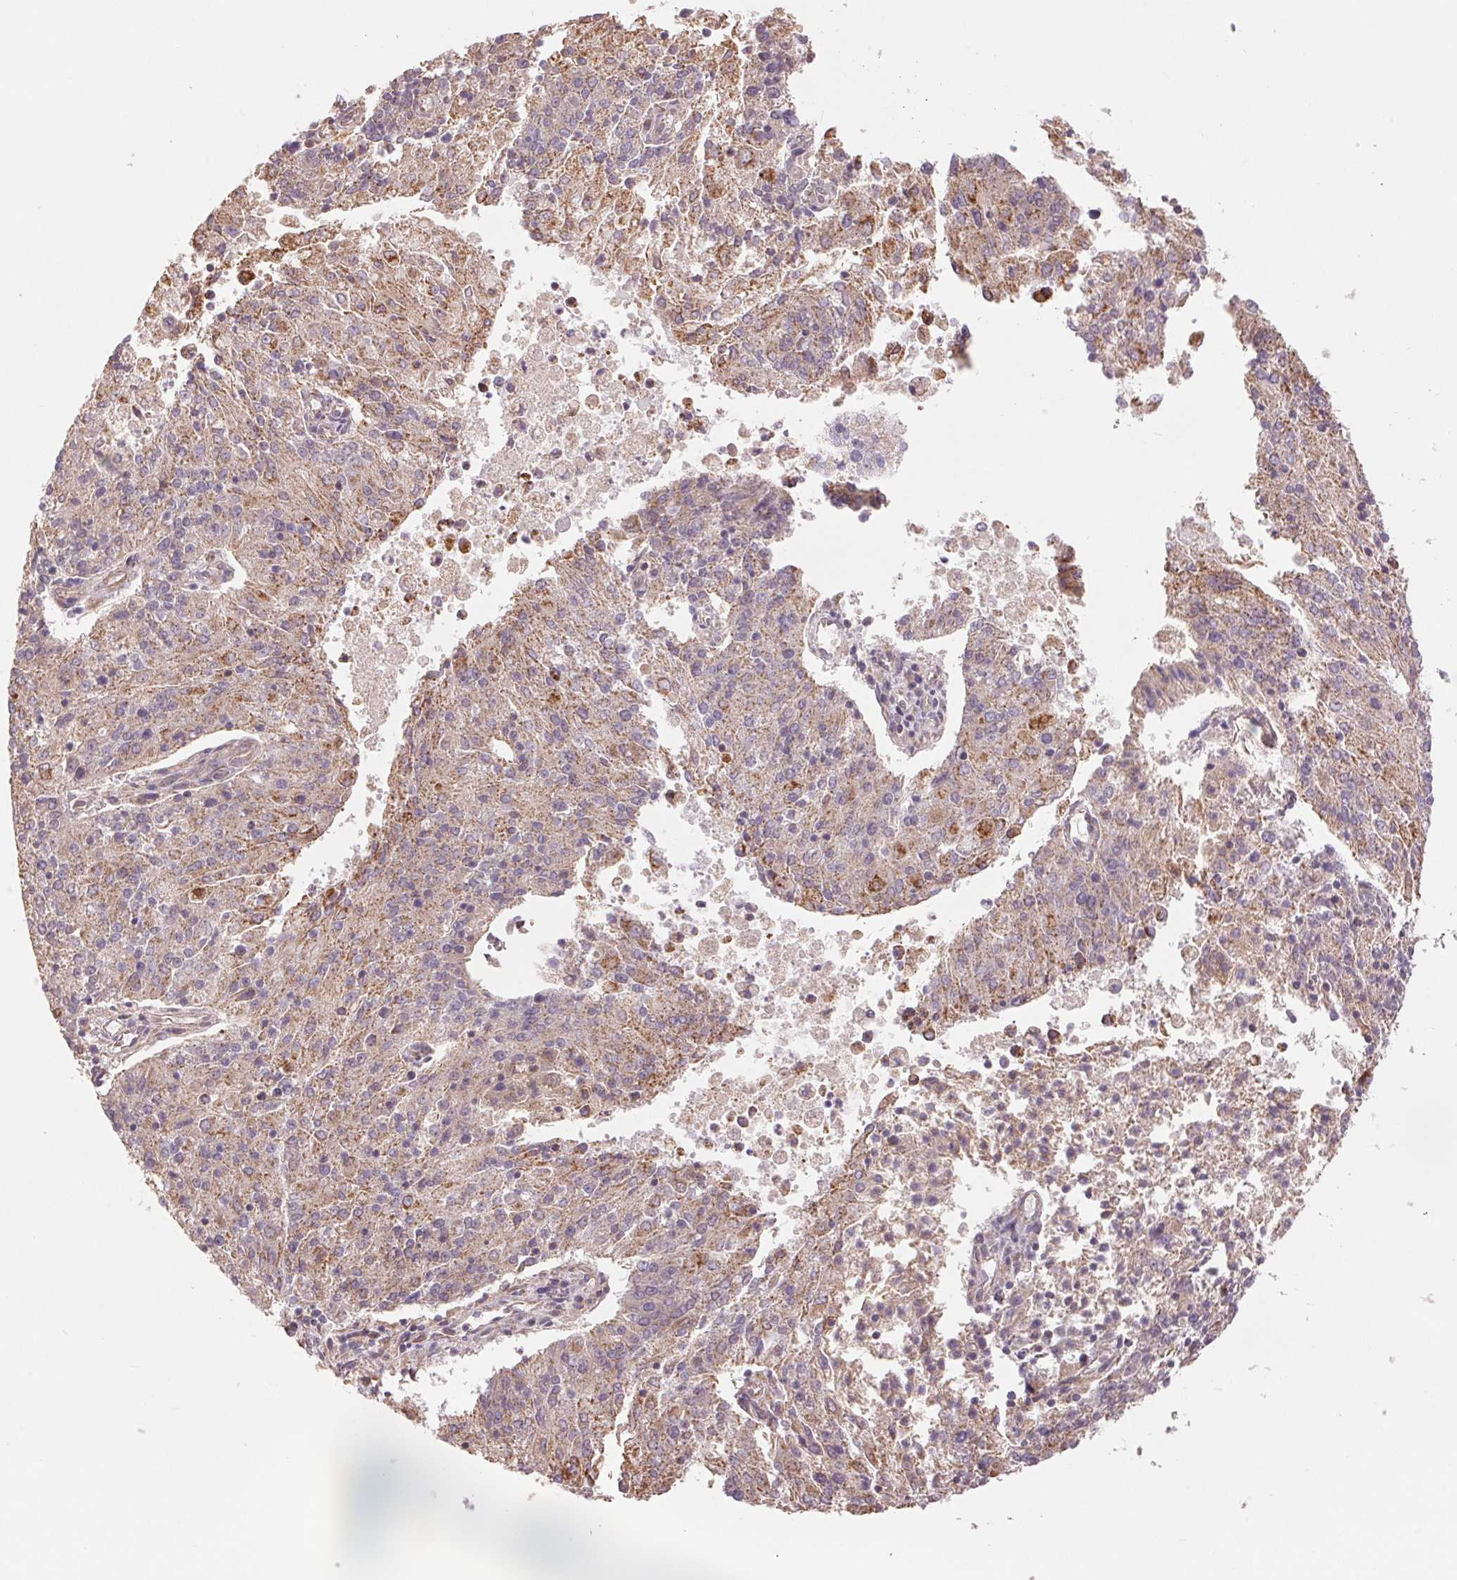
{"staining": {"intensity": "weak", "quantity": "<25%", "location": "cytoplasmic/membranous"}, "tissue": "endometrial cancer", "cell_type": "Tumor cells", "image_type": "cancer", "snomed": [{"axis": "morphology", "description": "Adenocarcinoma, NOS"}, {"axis": "topography", "description": "Endometrium"}], "caption": "Image shows no significant protein positivity in tumor cells of endometrial adenocarcinoma.", "gene": "DGUOK", "patient": {"sex": "female", "age": 82}}